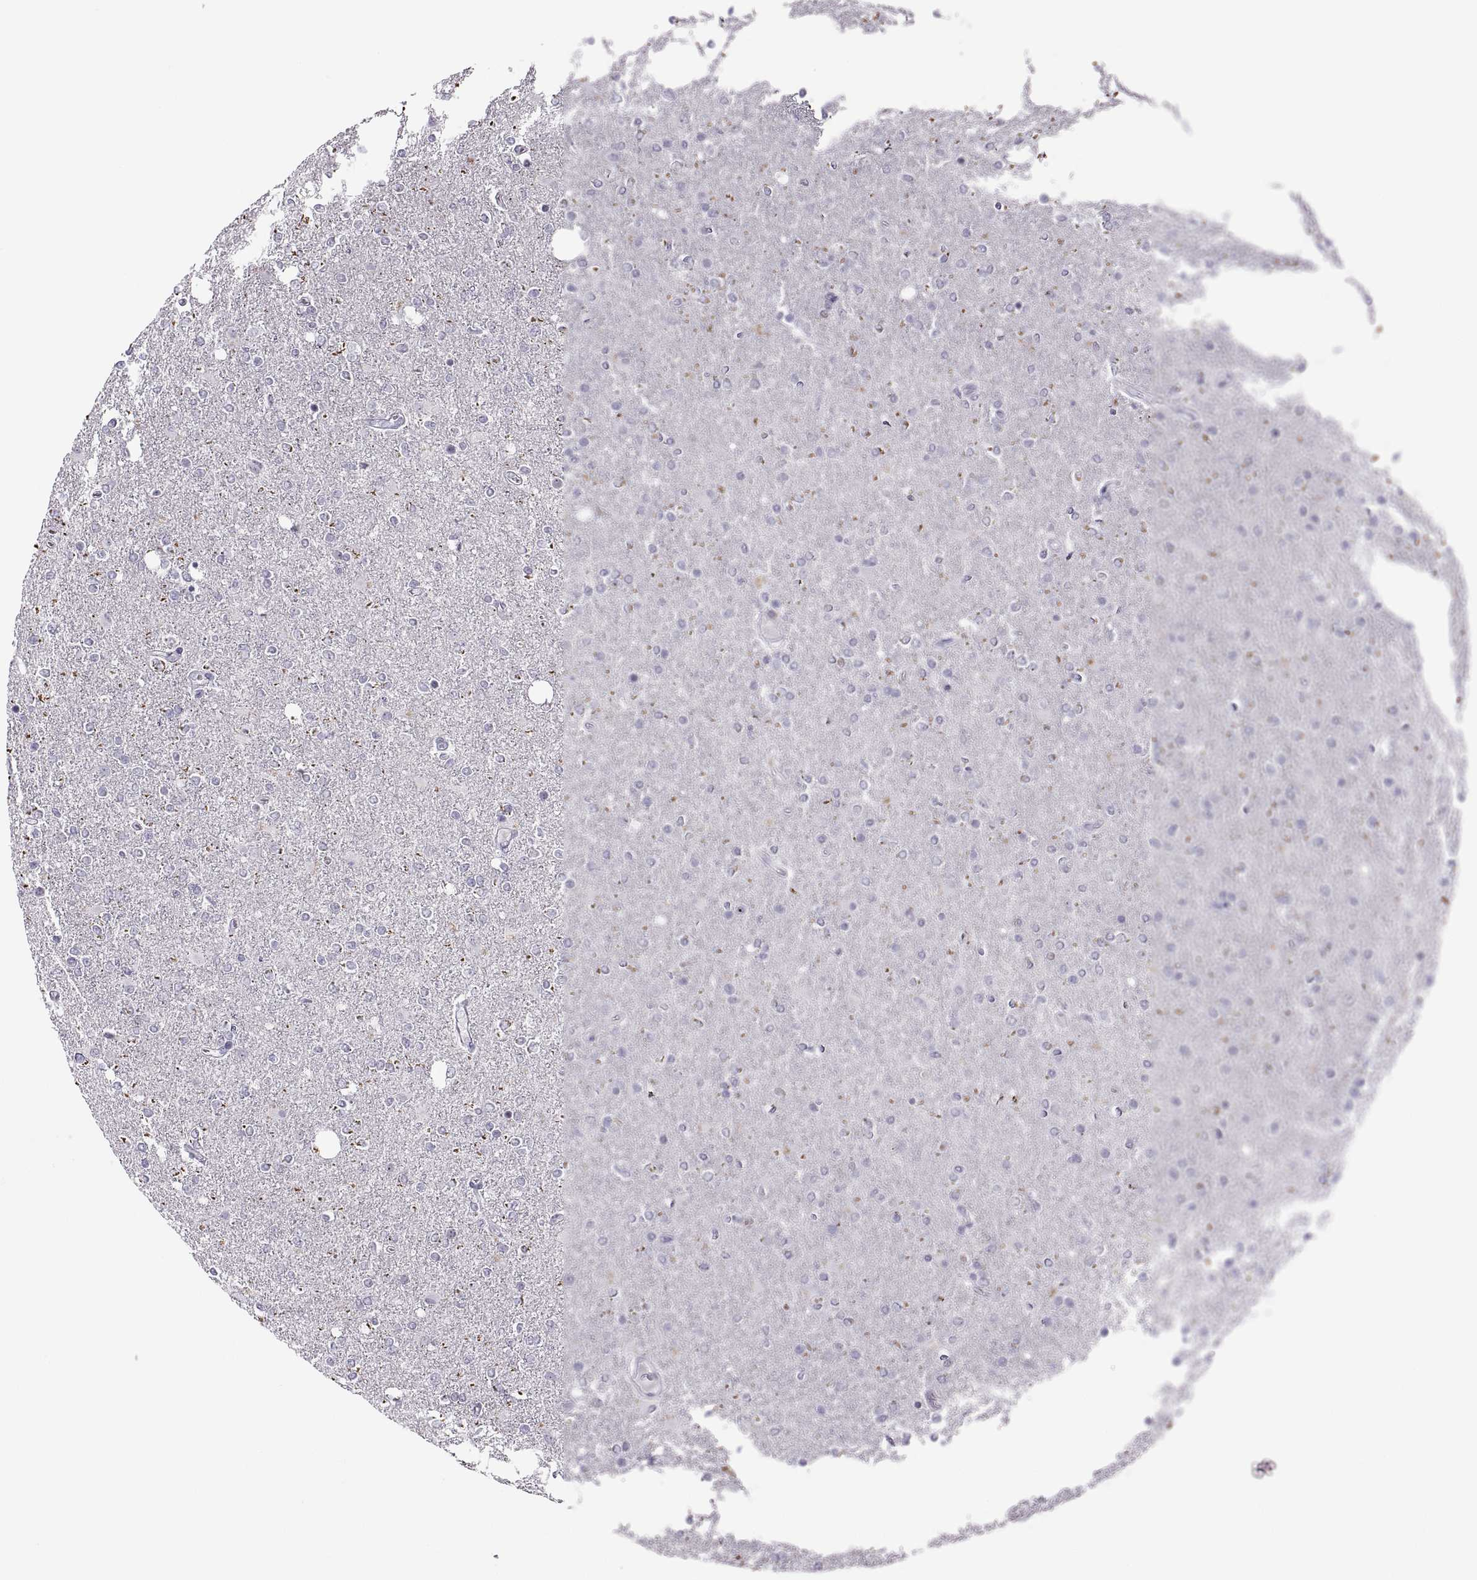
{"staining": {"intensity": "negative", "quantity": "none", "location": "none"}, "tissue": "glioma", "cell_type": "Tumor cells", "image_type": "cancer", "snomed": [{"axis": "morphology", "description": "Glioma, malignant, High grade"}, {"axis": "topography", "description": "Cerebral cortex"}], "caption": "Immunohistochemistry (IHC) micrograph of neoplastic tissue: glioma stained with DAB exhibits no significant protein positivity in tumor cells.", "gene": "TTC21A", "patient": {"sex": "male", "age": 70}}